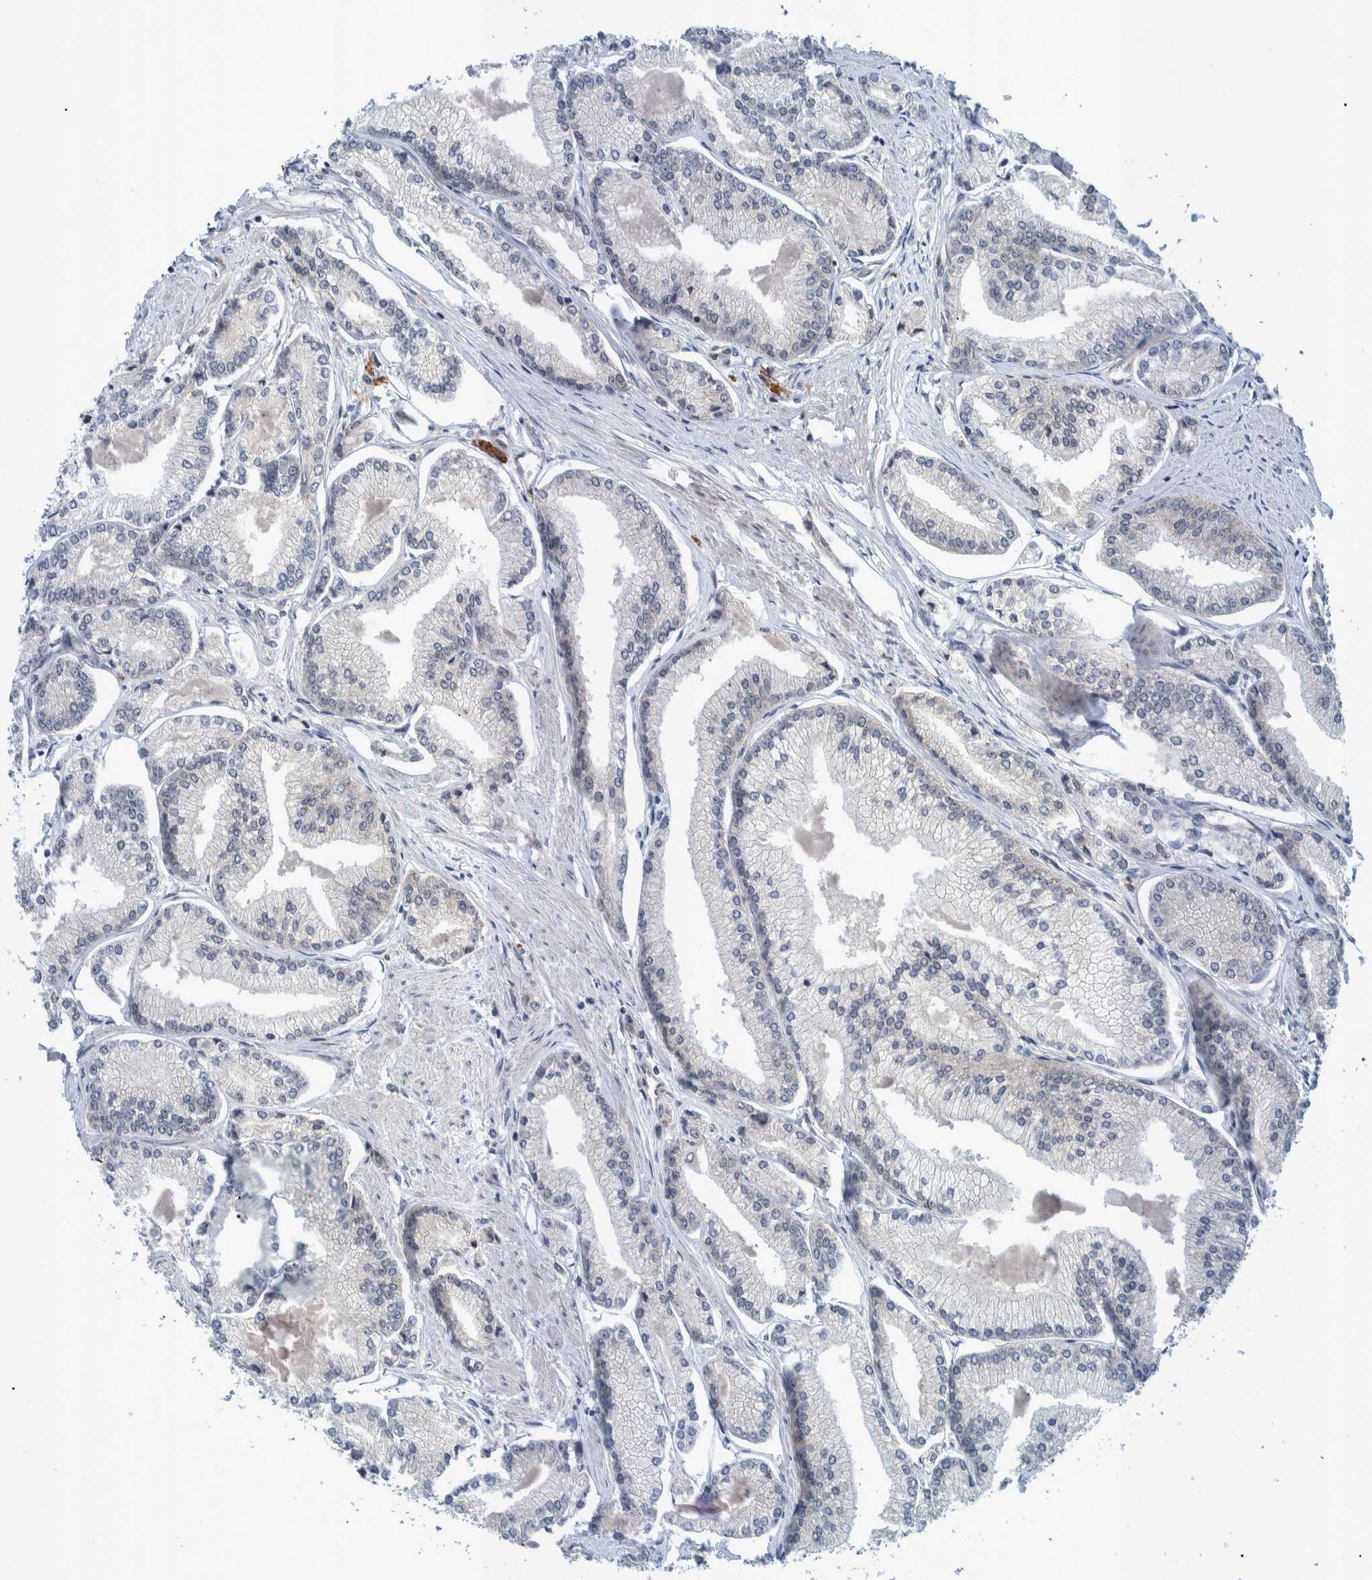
{"staining": {"intensity": "negative", "quantity": "none", "location": "none"}, "tissue": "prostate cancer", "cell_type": "Tumor cells", "image_type": "cancer", "snomed": [{"axis": "morphology", "description": "Adenocarcinoma, Low grade"}, {"axis": "topography", "description": "Prostate"}], "caption": "Immunohistochemistry of prostate cancer (adenocarcinoma (low-grade)) exhibits no staining in tumor cells.", "gene": "MRPS7", "patient": {"sex": "male", "age": 52}}